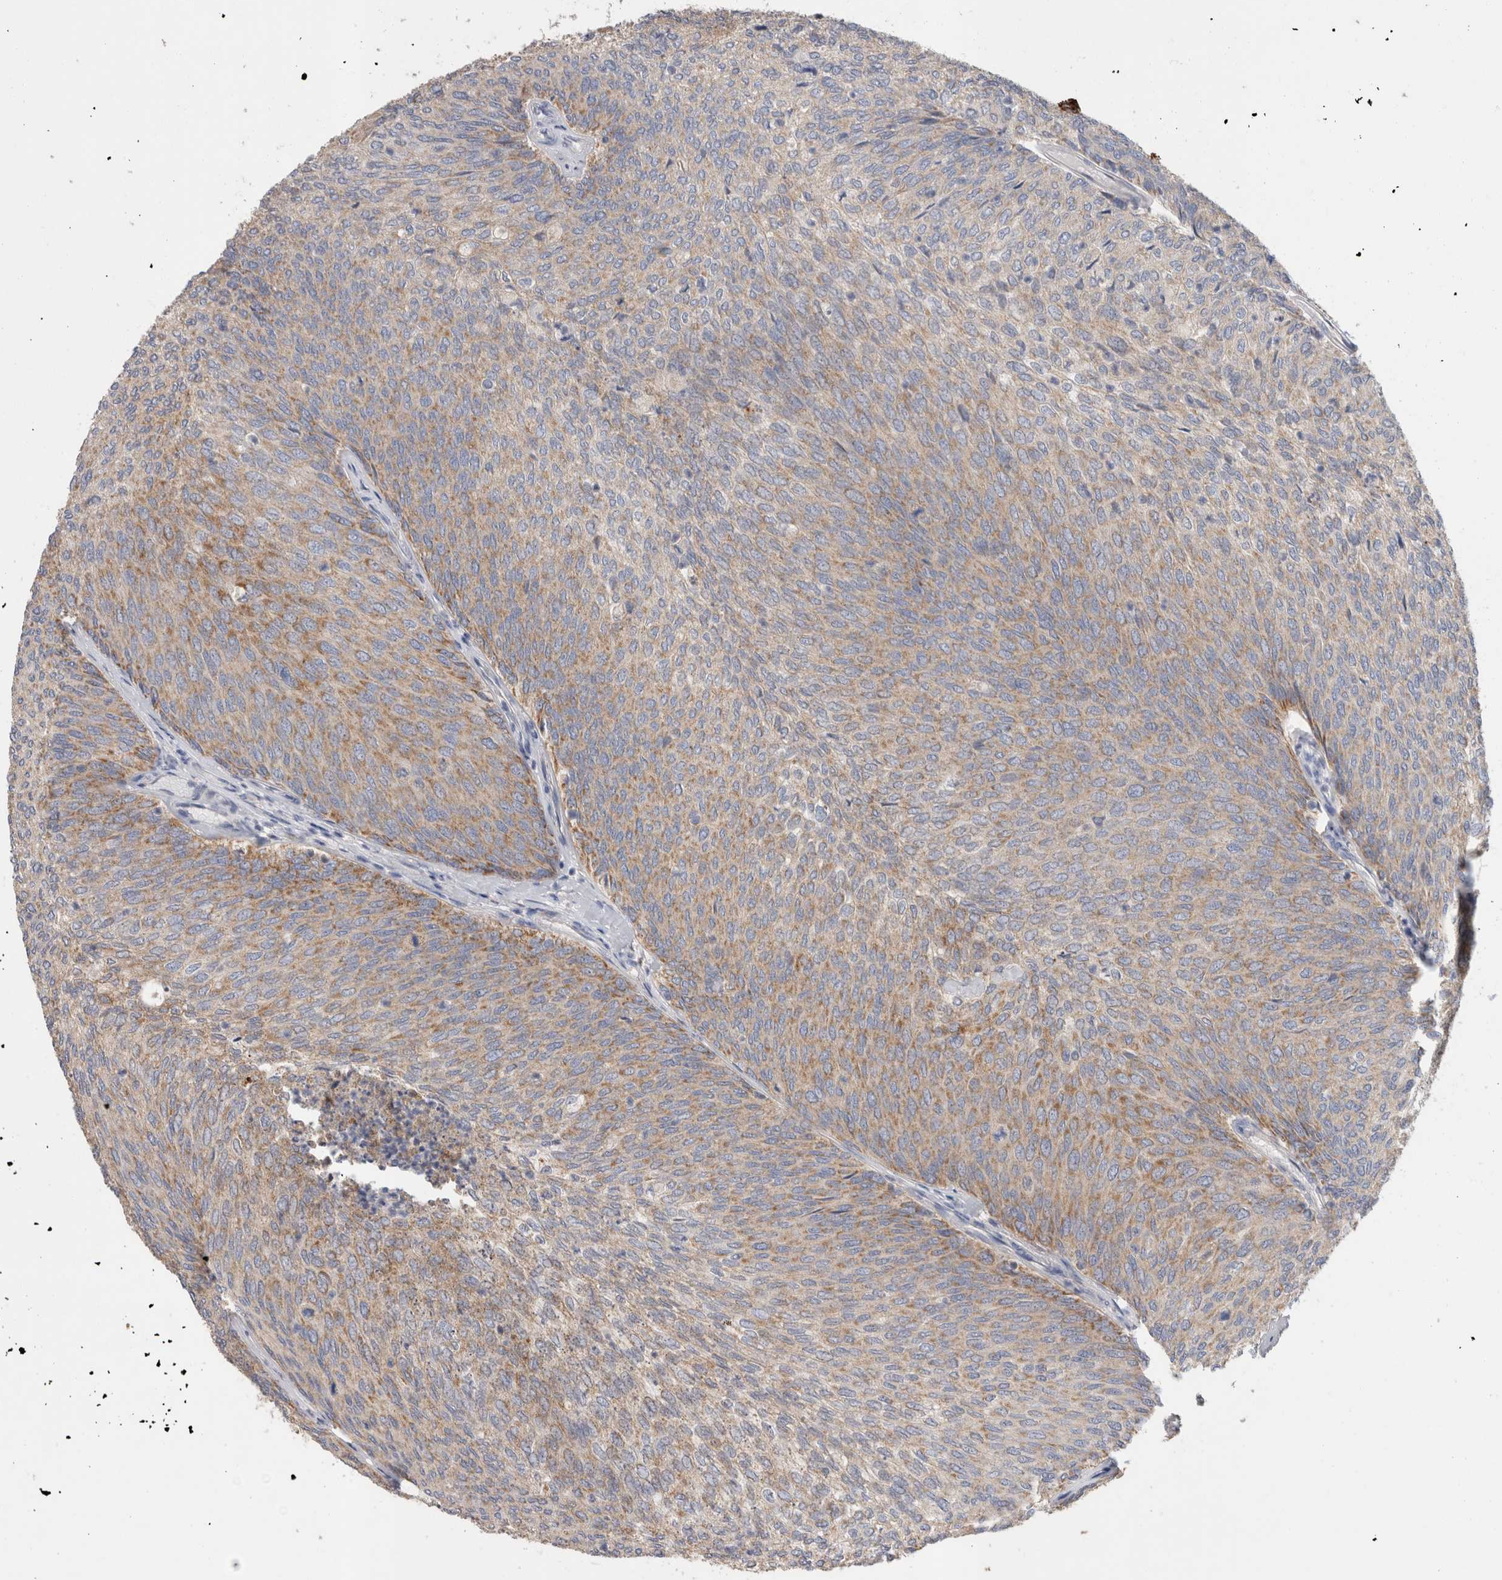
{"staining": {"intensity": "moderate", "quantity": ">75%", "location": "cytoplasmic/membranous"}, "tissue": "urothelial cancer", "cell_type": "Tumor cells", "image_type": "cancer", "snomed": [{"axis": "morphology", "description": "Urothelial carcinoma, Low grade"}, {"axis": "topography", "description": "Urinary bladder"}], "caption": "A brown stain labels moderate cytoplasmic/membranous expression of a protein in human low-grade urothelial carcinoma tumor cells.", "gene": "IARS2", "patient": {"sex": "female", "age": 79}}